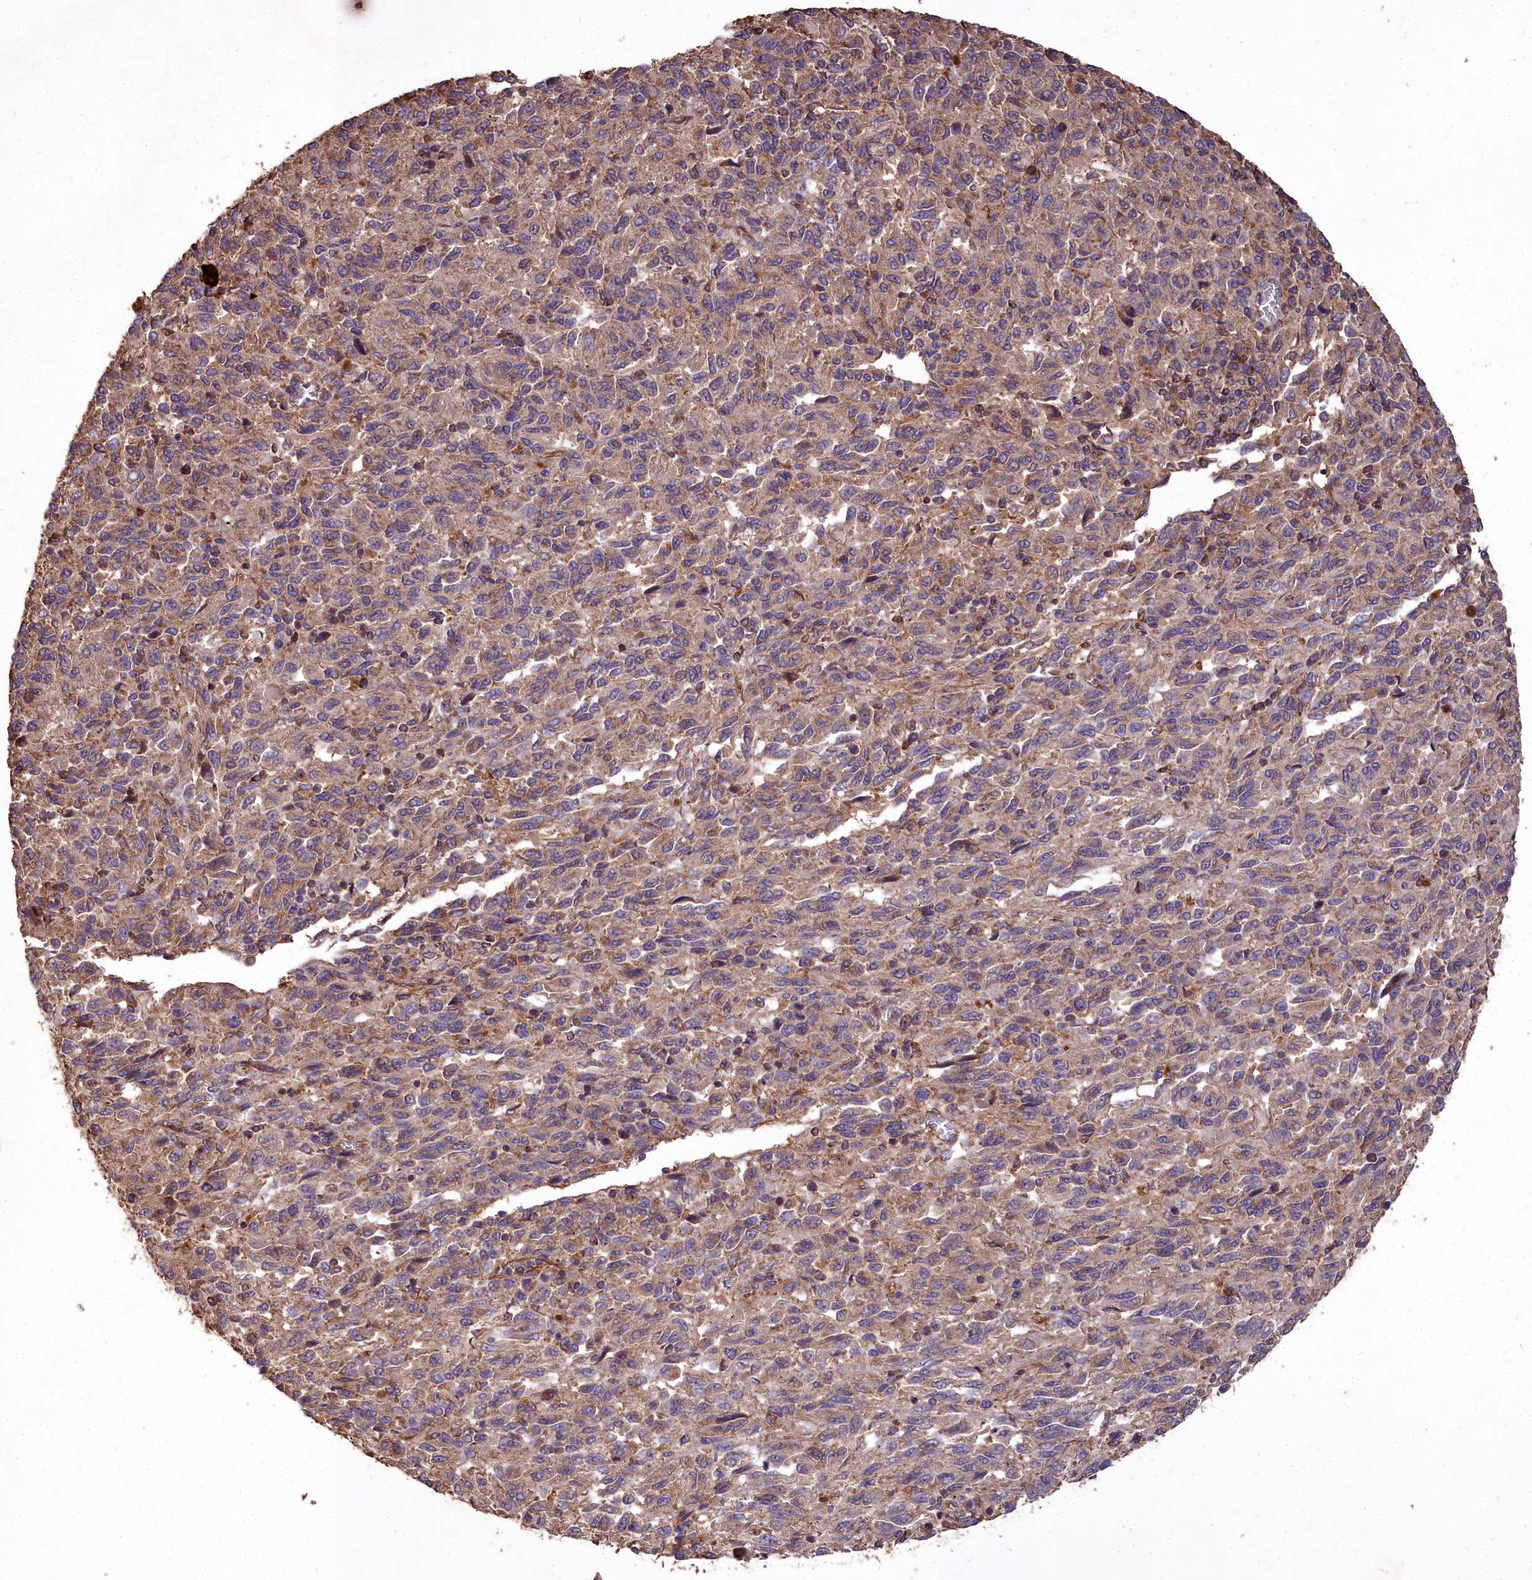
{"staining": {"intensity": "moderate", "quantity": "25%-75%", "location": "cytoplasmic/membranous"}, "tissue": "melanoma", "cell_type": "Tumor cells", "image_type": "cancer", "snomed": [{"axis": "morphology", "description": "Malignant melanoma, Metastatic site"}, {"axis": "topography", "description": "Lung"}], "caption": "Protein staining of melanoma tissue shows moderate cytoplasmic/membranous expression in approximately 25%-75% of tumor cells. (DAB (3,3'-diaminobenzidine) = brown stain, brightfield microscopy at high magnification).", "gene": "CEMIP2", "patient": {"sex": "male", "age": 64}}